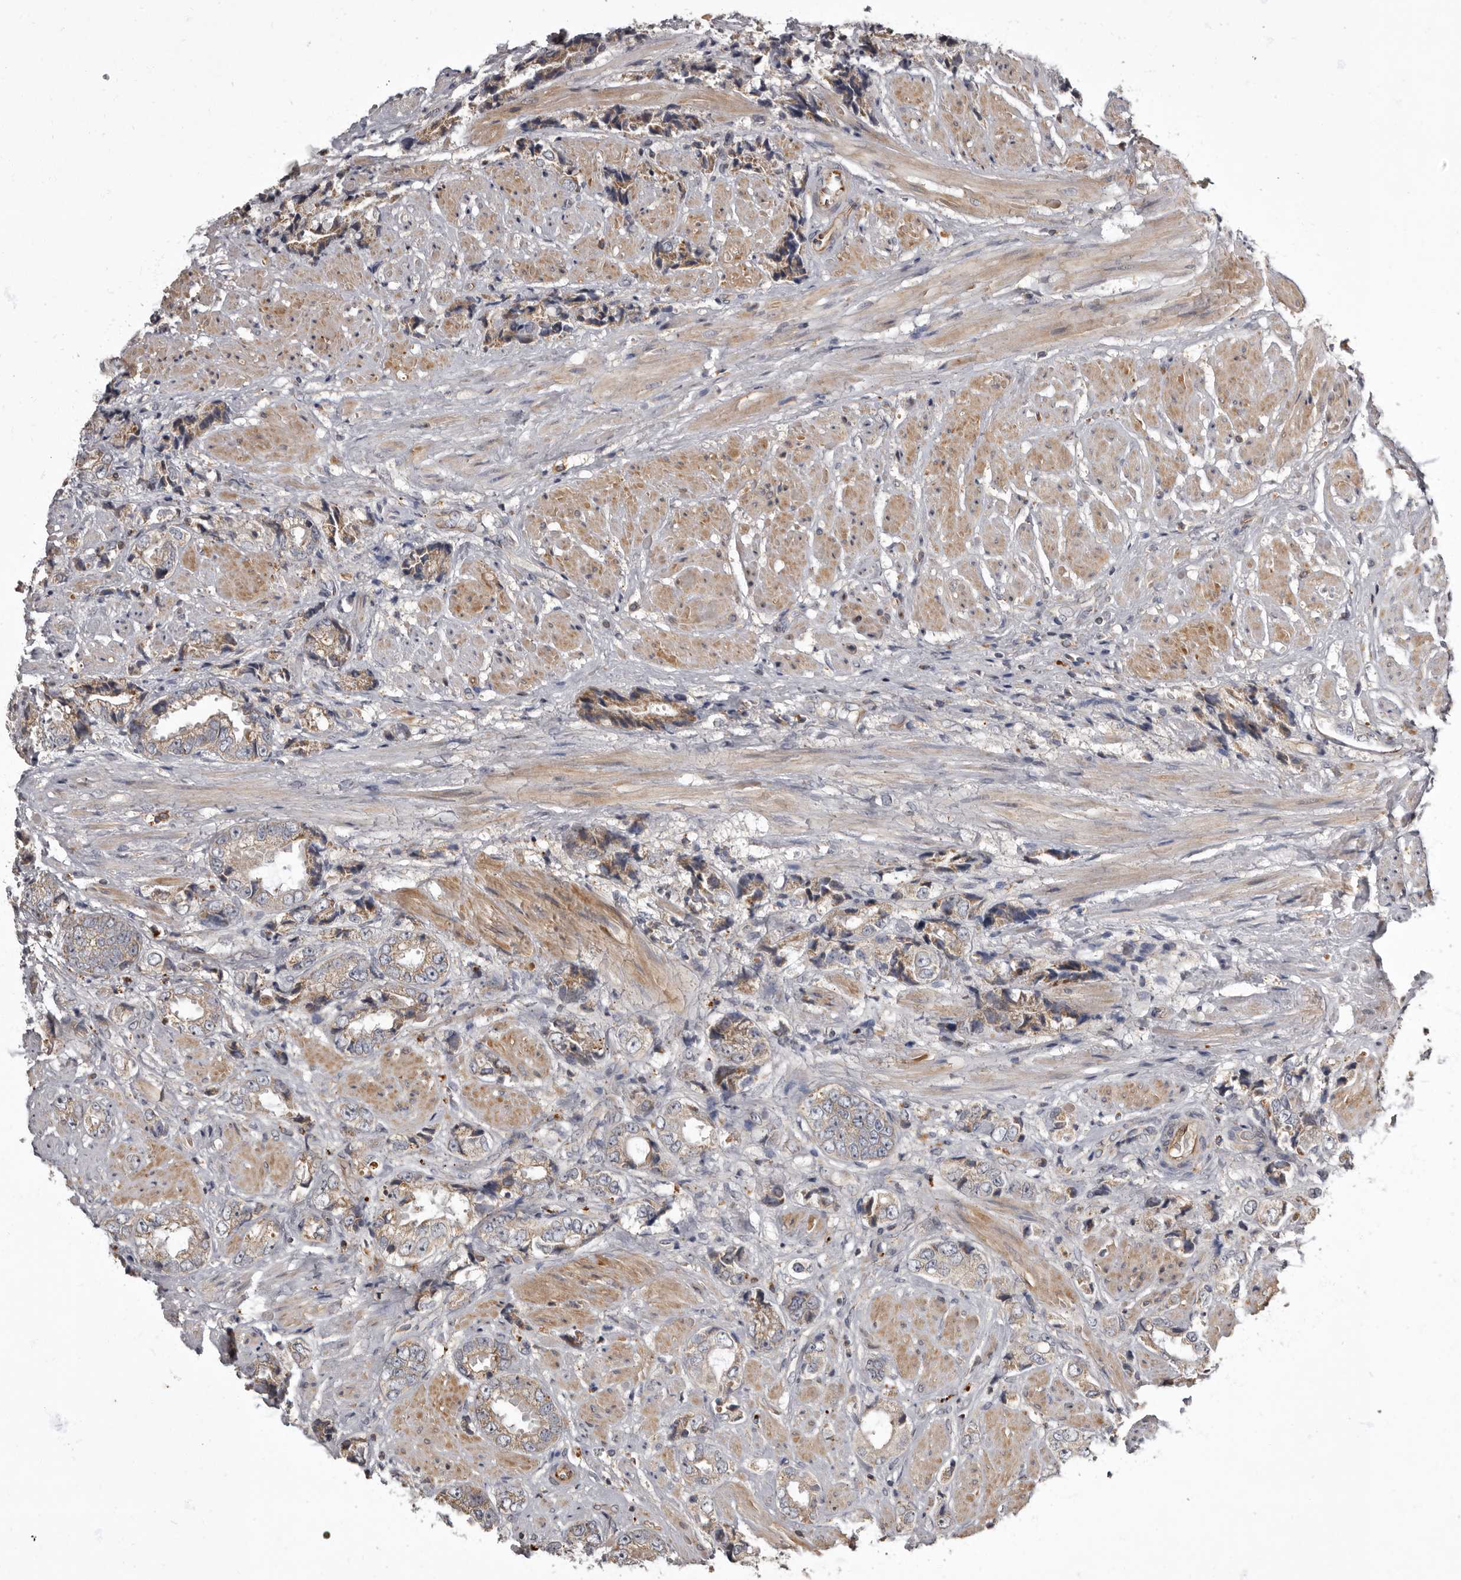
{"staining": {"intensity": "weak", "quantity": "<25%", "location": "cytoplasmic/membranous"}, "tissue": "prostate cancer", "cell_type": "Tumor cells", "image_type": "cancer", "snomed": [{"axis": "morphology", "description": "Adenocarcinoma, High grade"}, {"axis": "topography", "description": "Prostate"}], "caption": "This is an immunohistochemistry micrograph of human prostate cancer. There is no positivity in tumor cells.", "gene": "ADCY2", "patient": {"sex": "male", "age": 61}}